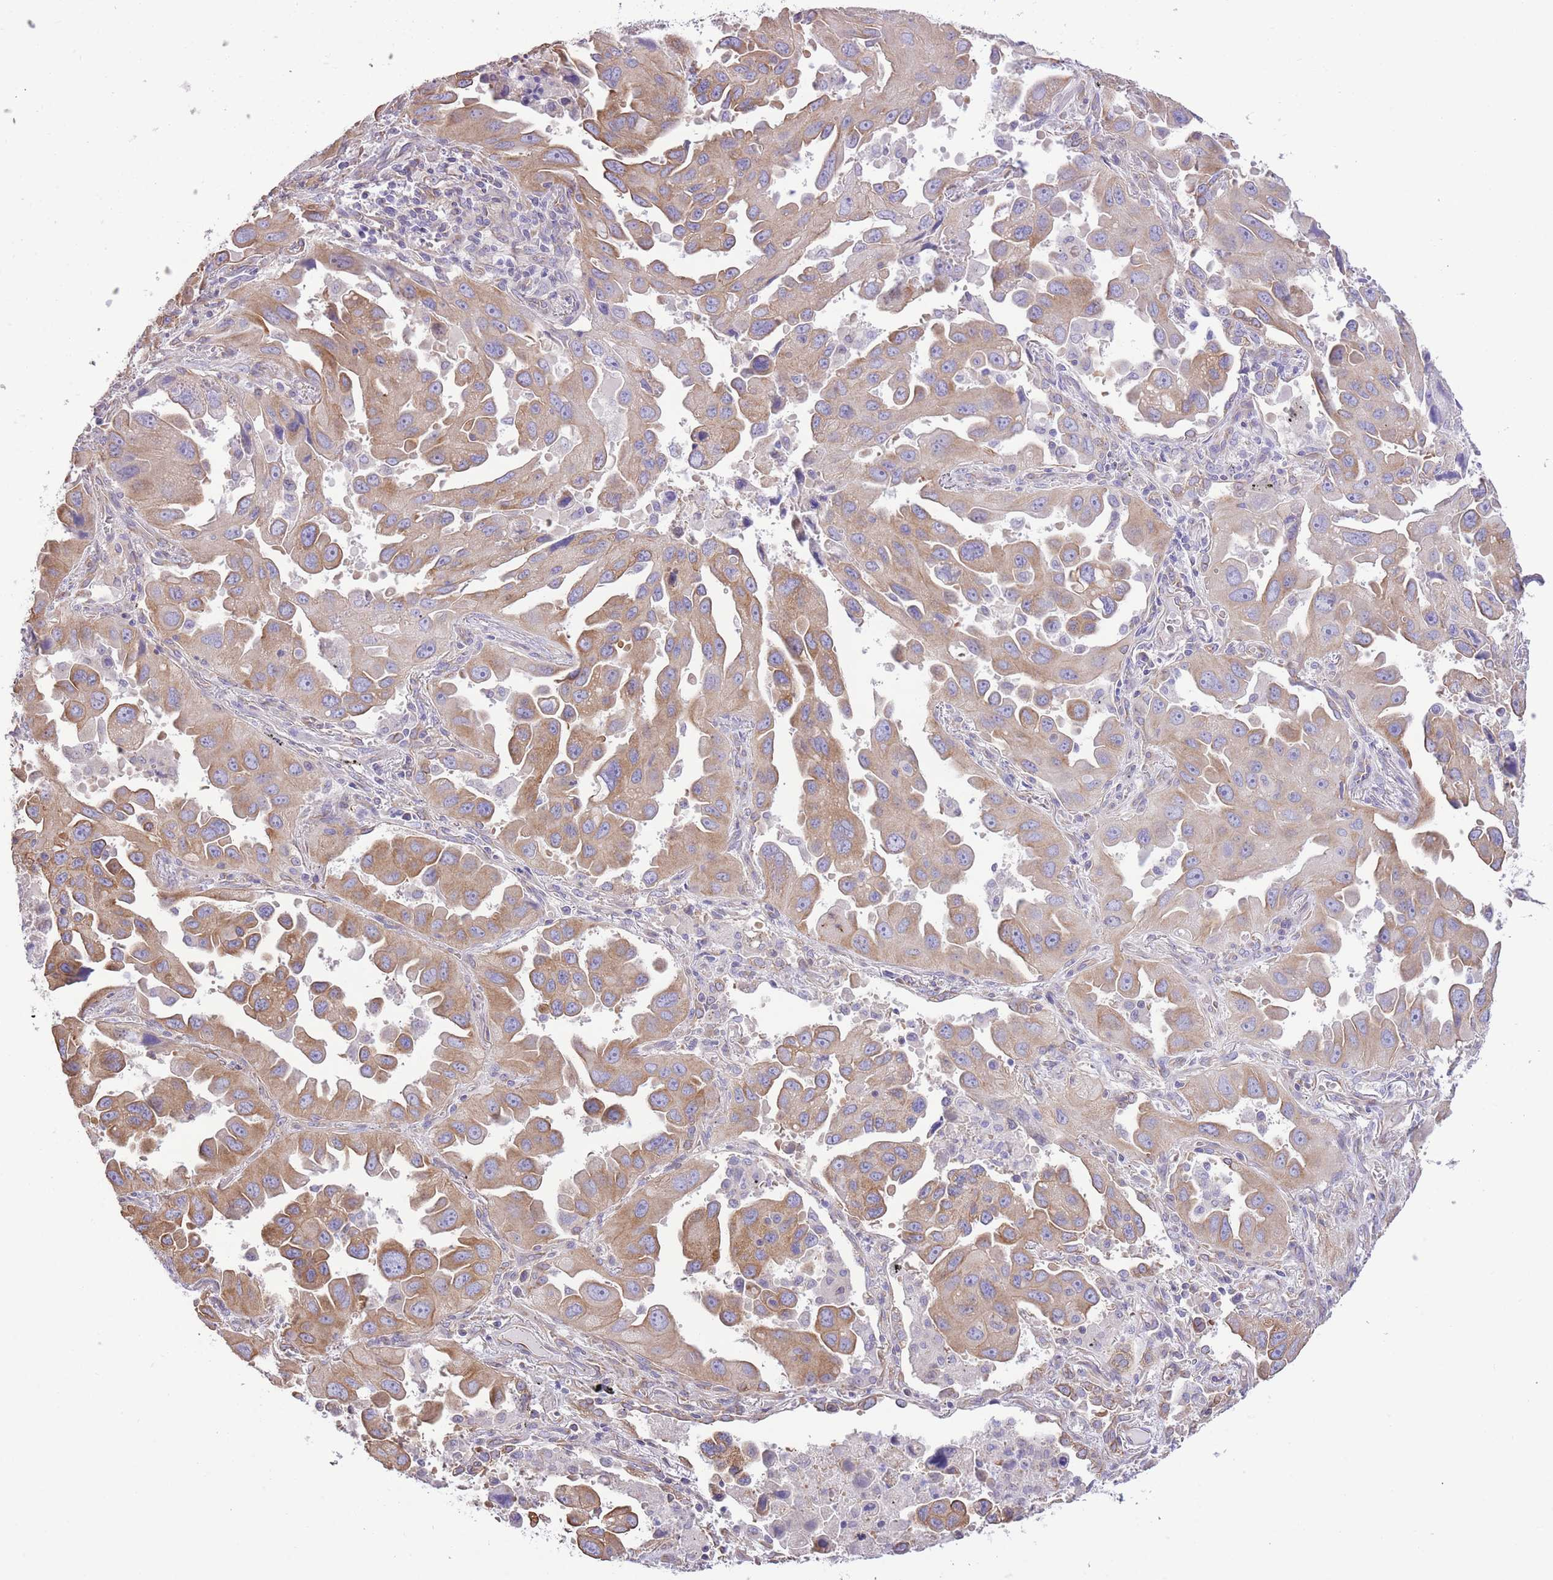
{"staining": {"intensity": "moderate", "quantity": ">75%", "location": "cytoplasmic/membranous"}, "tissue": "lung cancer", "cell_type": "Tumor cells", "image_type": "cancer", "snomed": [{"axis": "morphology", "description": "Adenocarcinoma, NOS"}, {"axis": "topography", "description": "Lung"}], "caption": "Immunohistochemical staining of human lung adenocarcinoma shows medium levels of moderate cytoplasmic/membranous protein staining in approximately >75% of tumor cells.", "gene": "RHOU", "patient": {"sex": "male", "age": 66}}